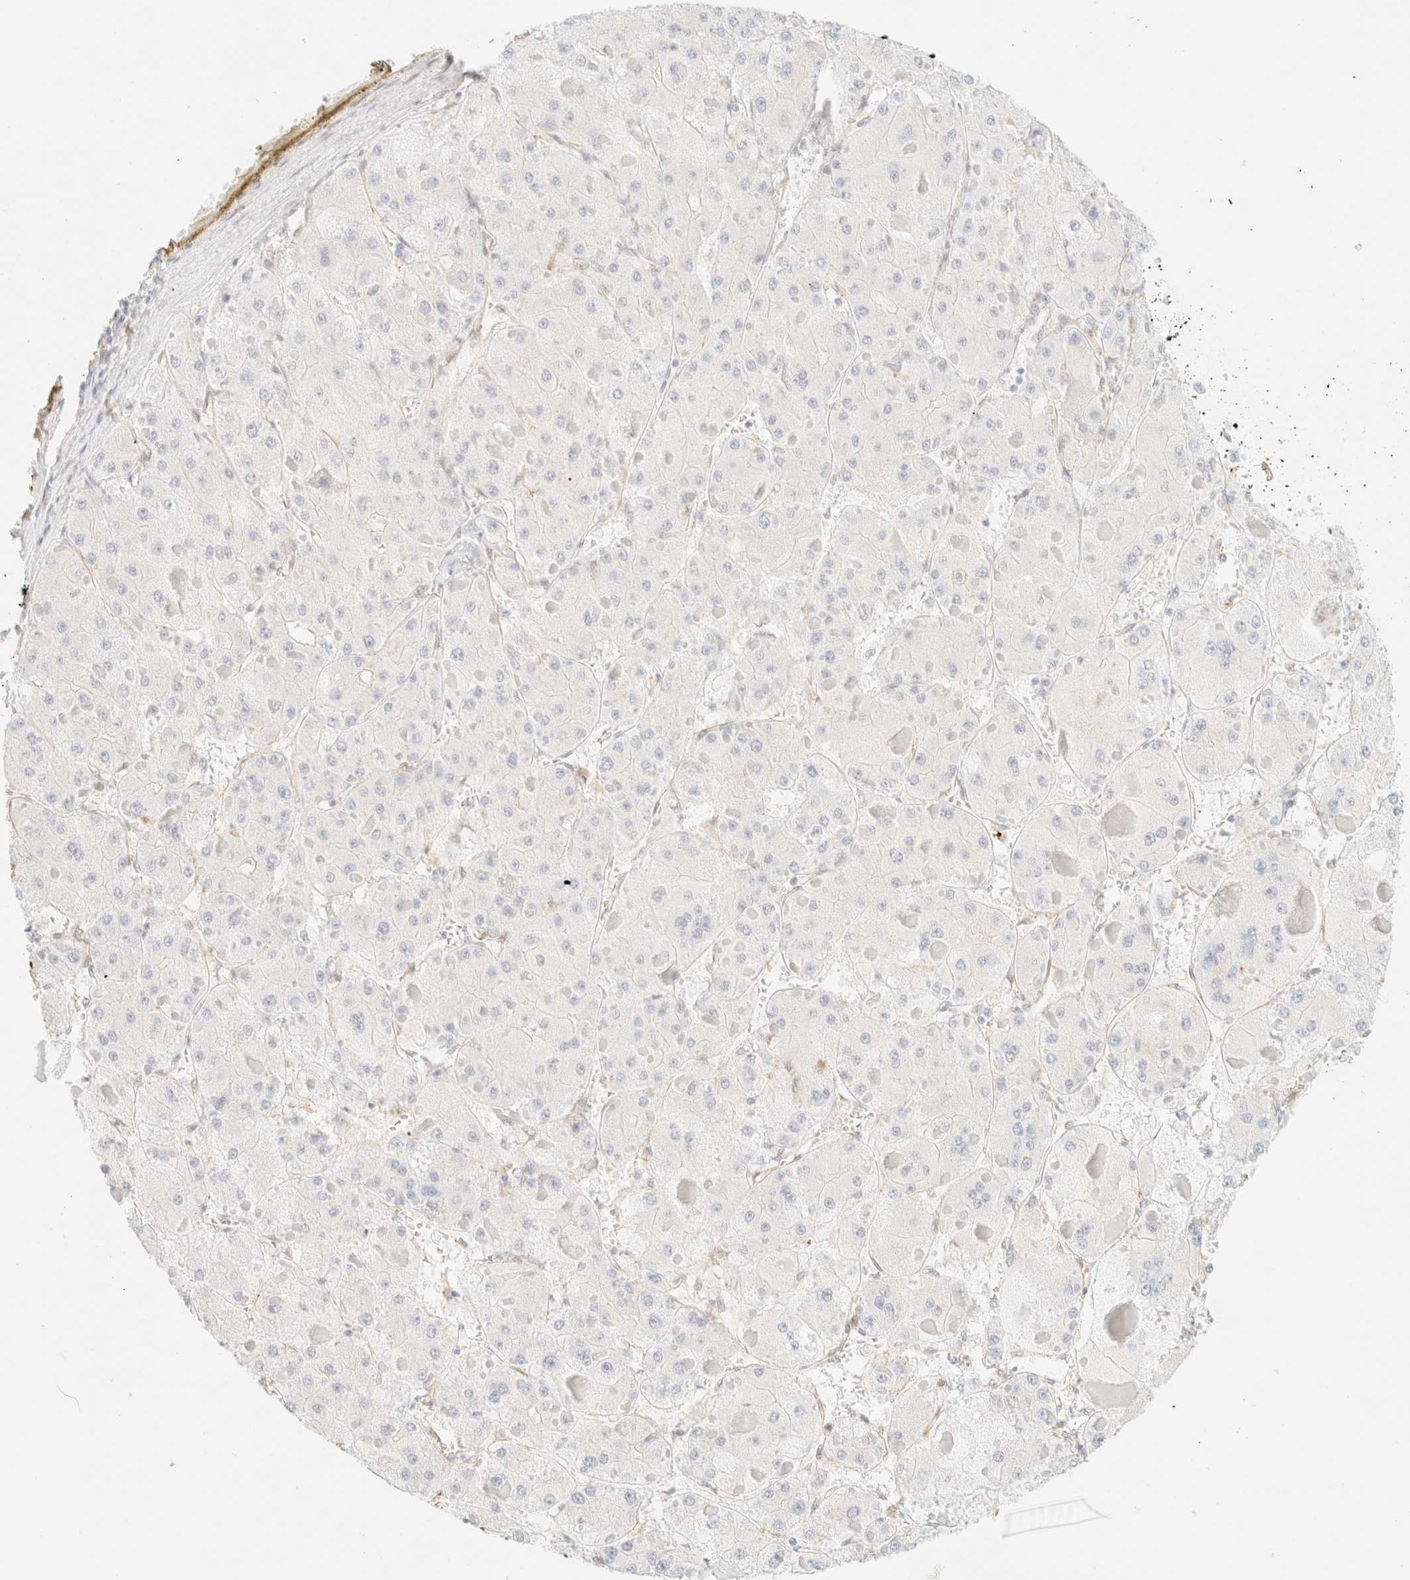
{"staining": {"intensity": "negative", "quantity": "none", "location": "none"}, "tissue": "liver cancer", "cell_type": "Tumor cells", "image_type": "cancer", "snomed": [{"axis": "morphology", "description": "Carcinoma, Hepatocellular, NOS"}, {"axis": "topography", "description": "Liver"}], "caption": "This is an immunohistochemistry photomicrograph of hepatocellular carcinoma (liver). There is no positivity in tumor cells.", "gene": "ZSCAN18", "patient": {"sex": "female", "age": 73}}